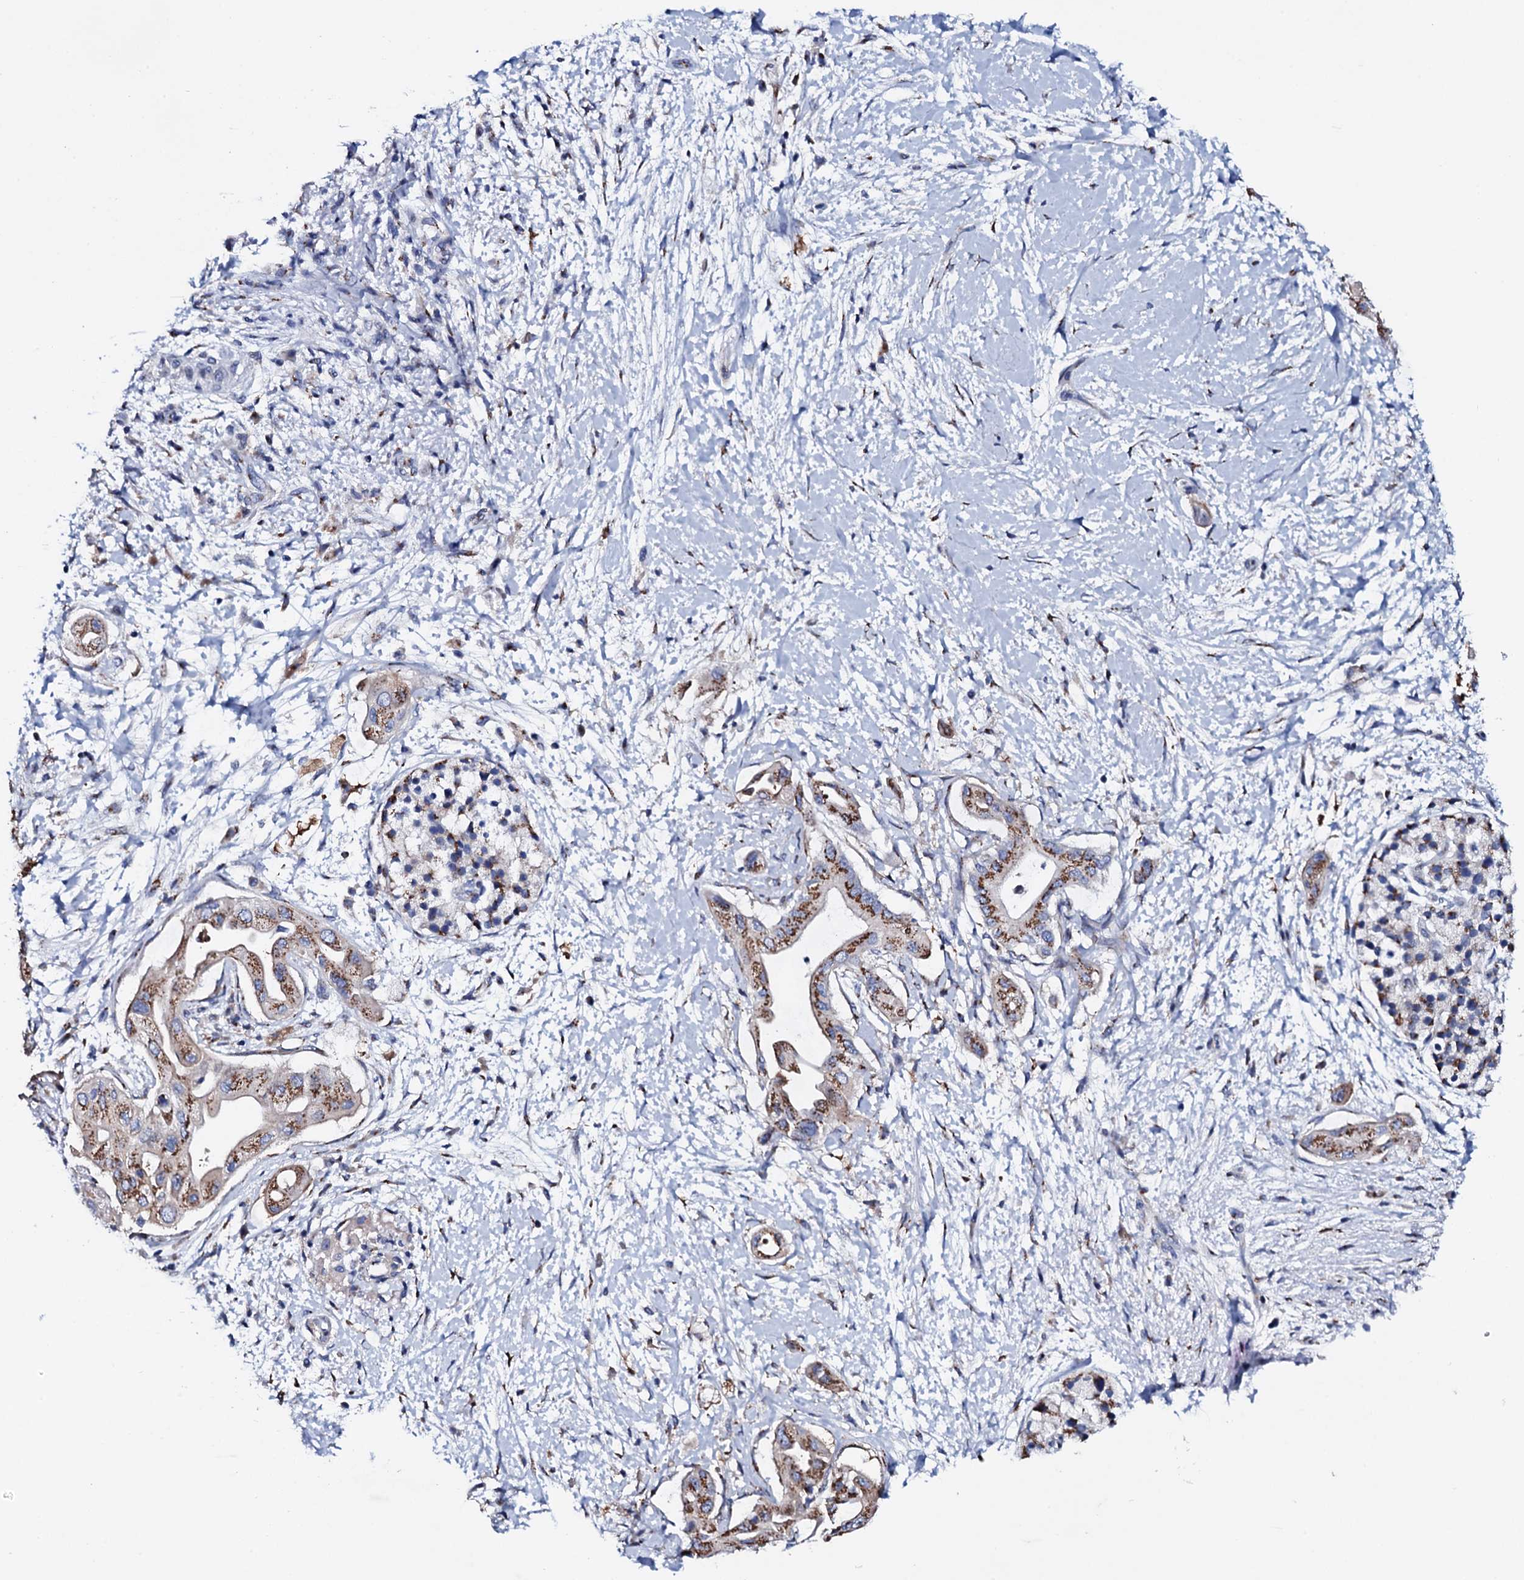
{"staining": {"intensity": "moderate", "quantity": ">75%", "location": "cytoplasmic/membranous"}, "tissue": "pancreatic cancer", "cell_type": "Tumor cells", "image_type": "cancer", "snomed": [{"axis": "morphology", "description": "Adenocarcinoma, NOS"}, {"axis": "topography", "description": "Pancreas"}], "caption": "This photomicrograph reveals IHC staining of pancreatic cancer (adenocarcinoma), with medium moderate cytoplasmic/membranous expression in about >75% of tumor cells.", "gene": "PLET1", "patient": {"sex": "male", "age": 68}}